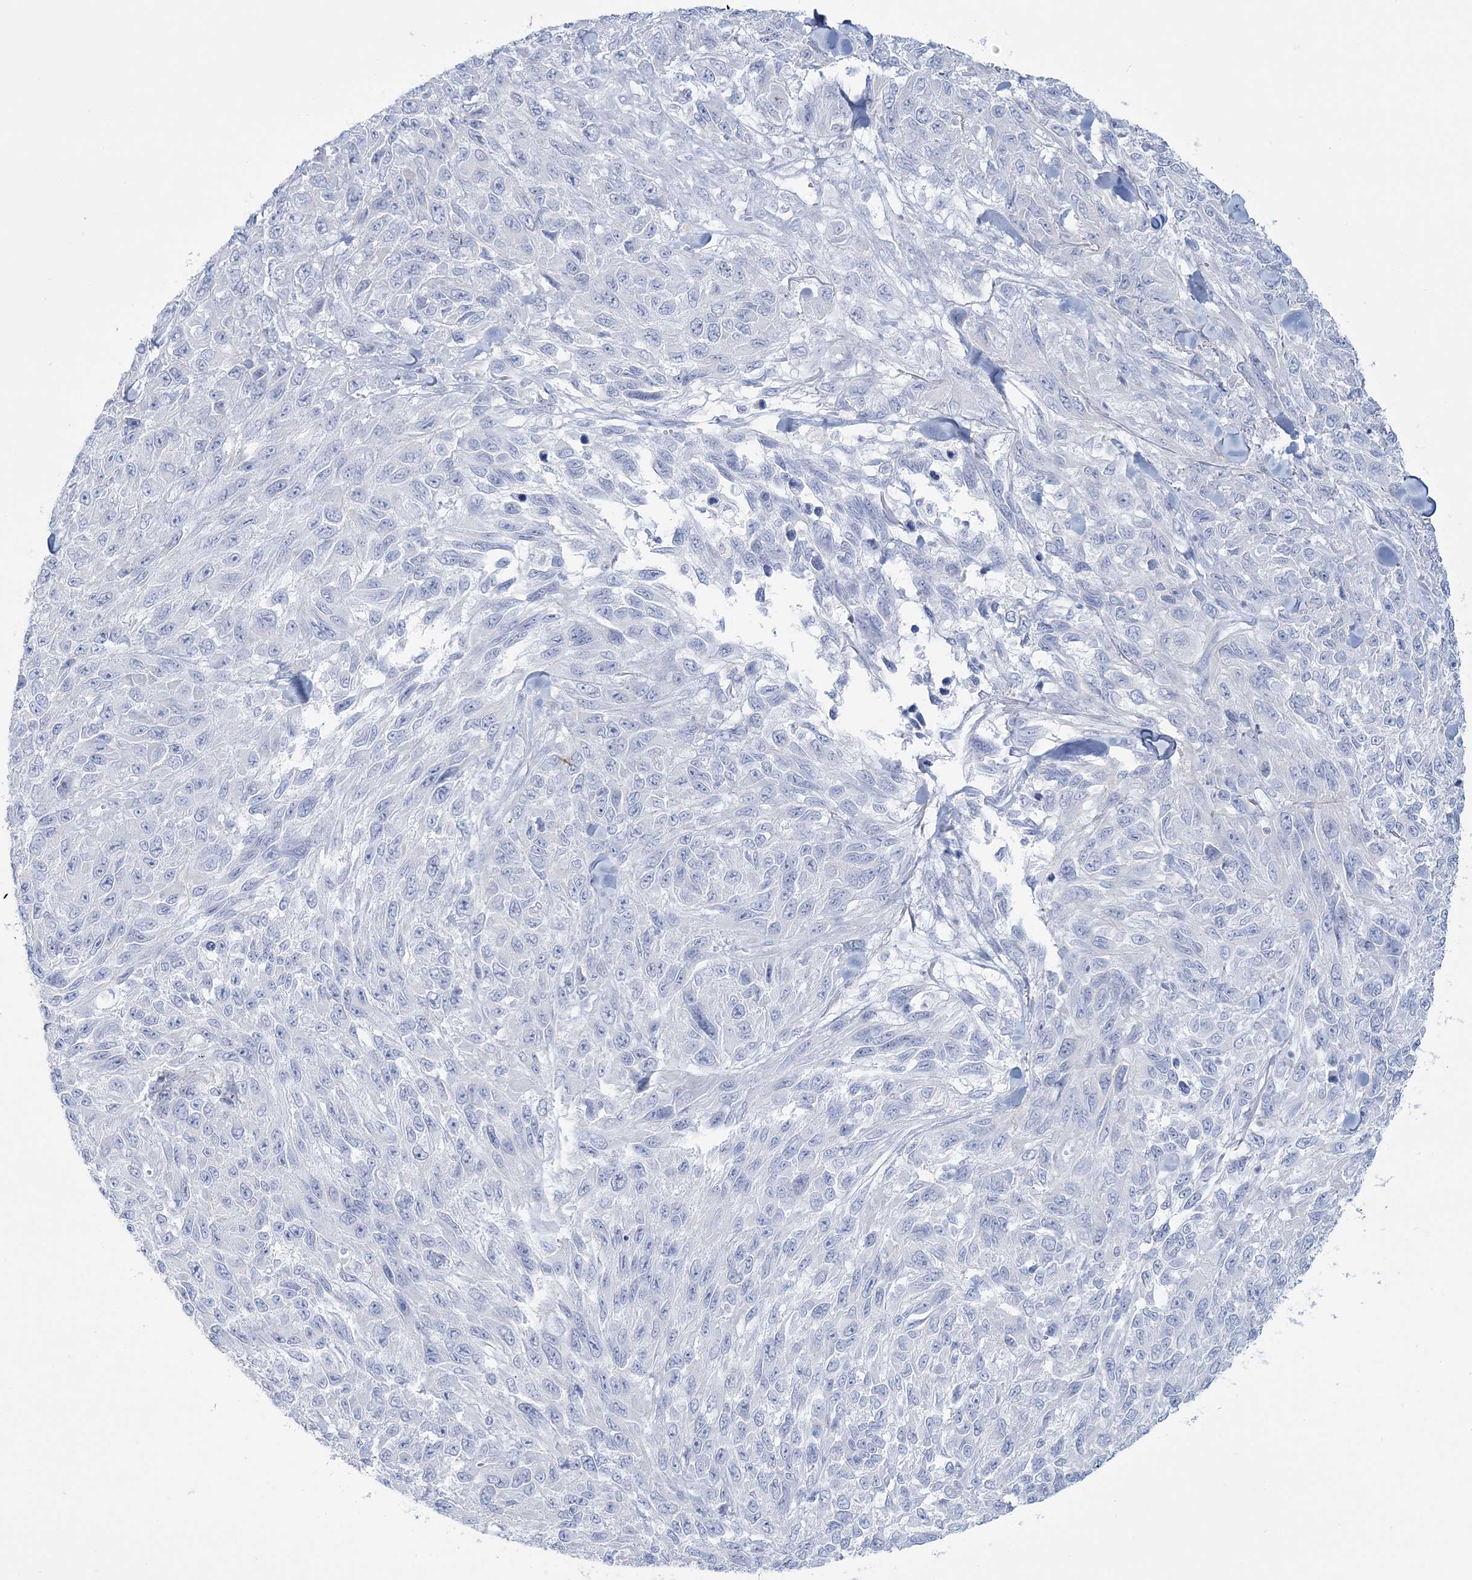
{"staining": {"intensity": "negative", "quantity": "none", "location": "none"}, "tissue": "melanoma", "cell_type": "Tumor cells", "image_type": "cancer", "snomed": [{"axis": "morphology", "description": "Malignant melanoma, NOS"}, {"axis": "topography", "description": "Skin"}], "caption": "Photomicrograph shows no protein positivity in tumor cells of melanoma tissue.", "gene": "ADGB", "patient": {"sex": "female", "age": 96}}